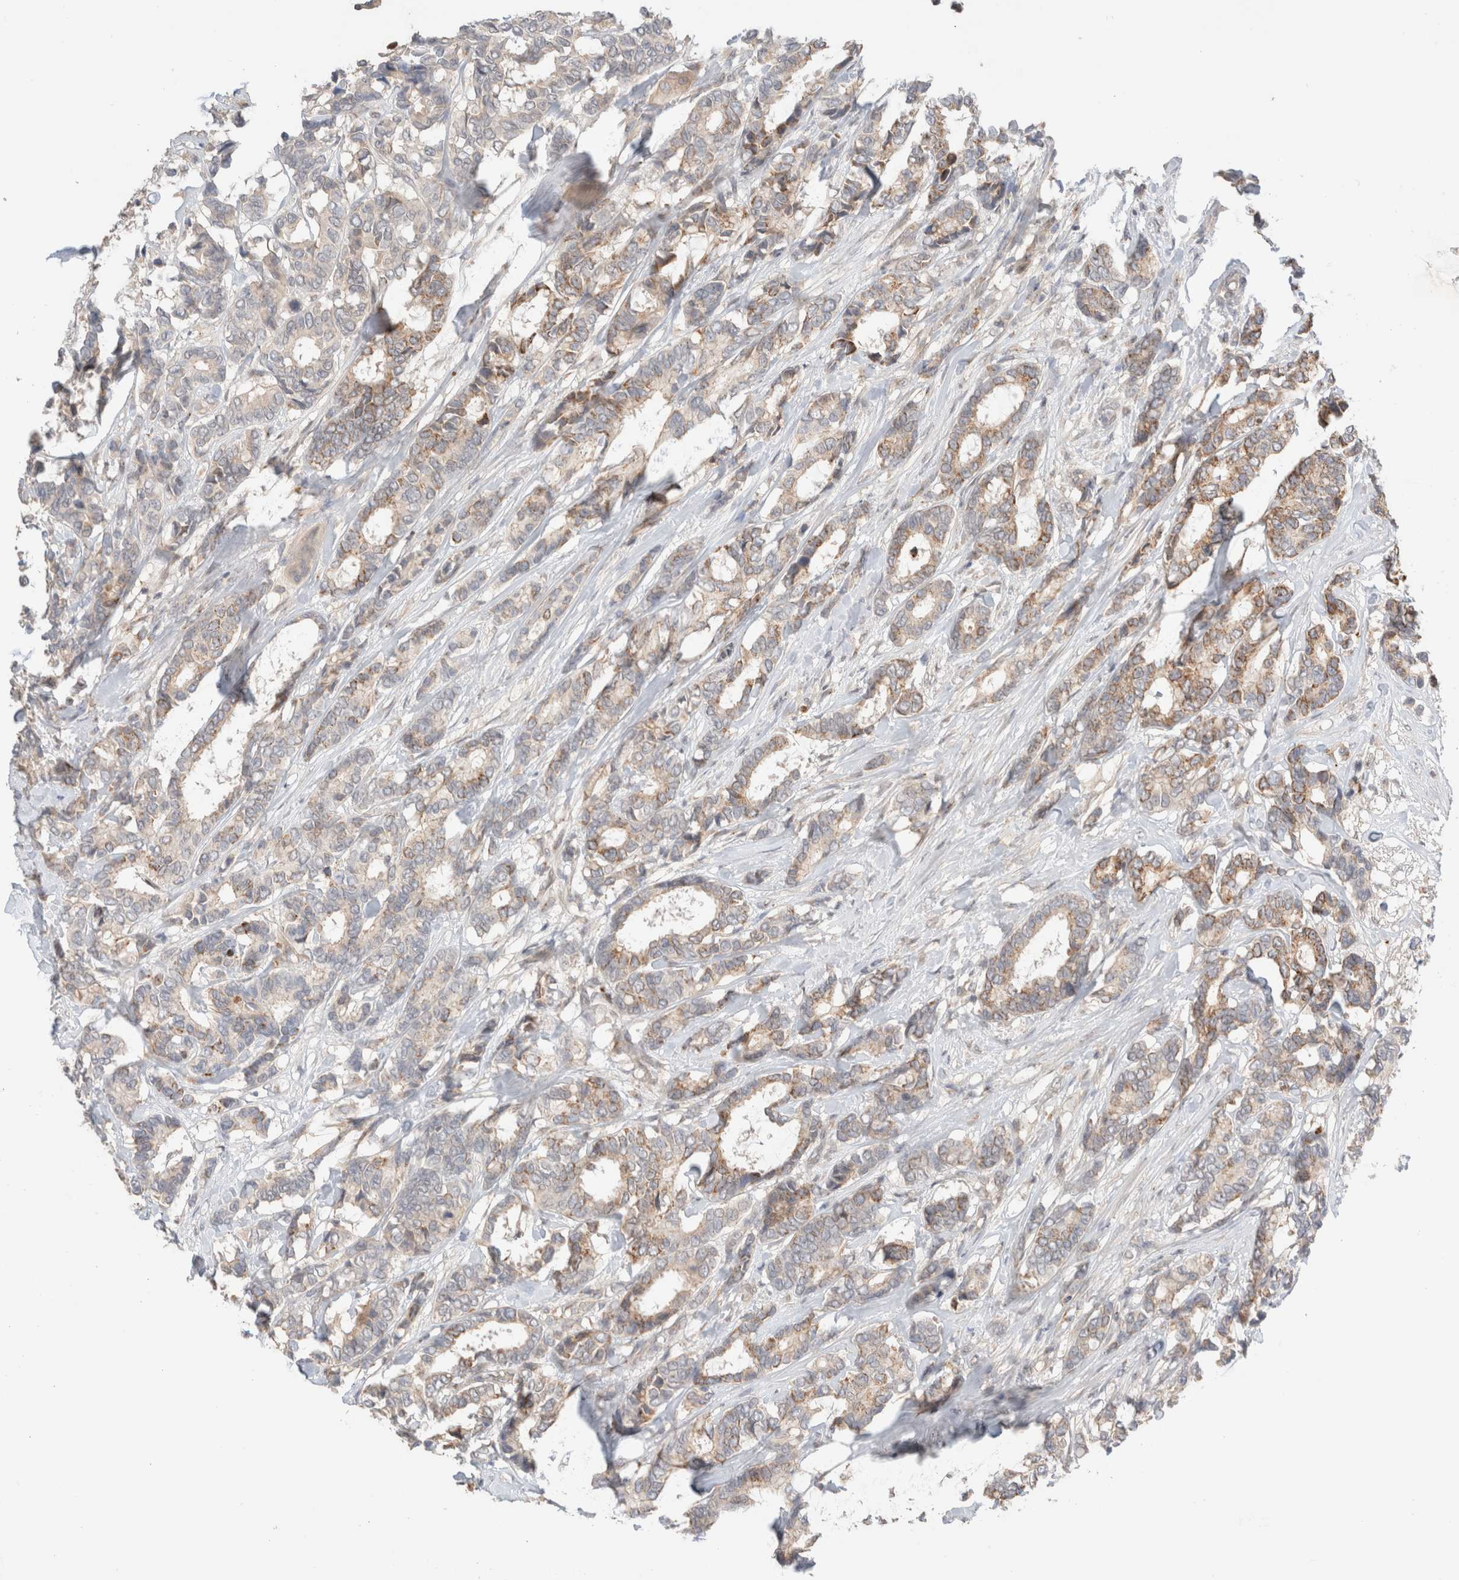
{"staining": {"intensity": "weak", "quantity": "25%-75%", "location": "cytoplasmic/membranous"}, "tissue": "breast cancer", "cell_type": "Tumor cells", "image_type": "cancer", "snomed": [{"axis": "morphology", "description": "Duct carcinoma"}, {"axis": "topography", "description": "Breast"}], "caption": "Protein staining of infiltrating ductal carcinoma (breast) tissue exhibits weak cytoplasmic/membranous staining in approximately 25%-75% of tumor cells. (IHC, brightfield microscopy, high magnification).", "gene": "TRIM41", "patient": {"sex": "female", "age": 87}}